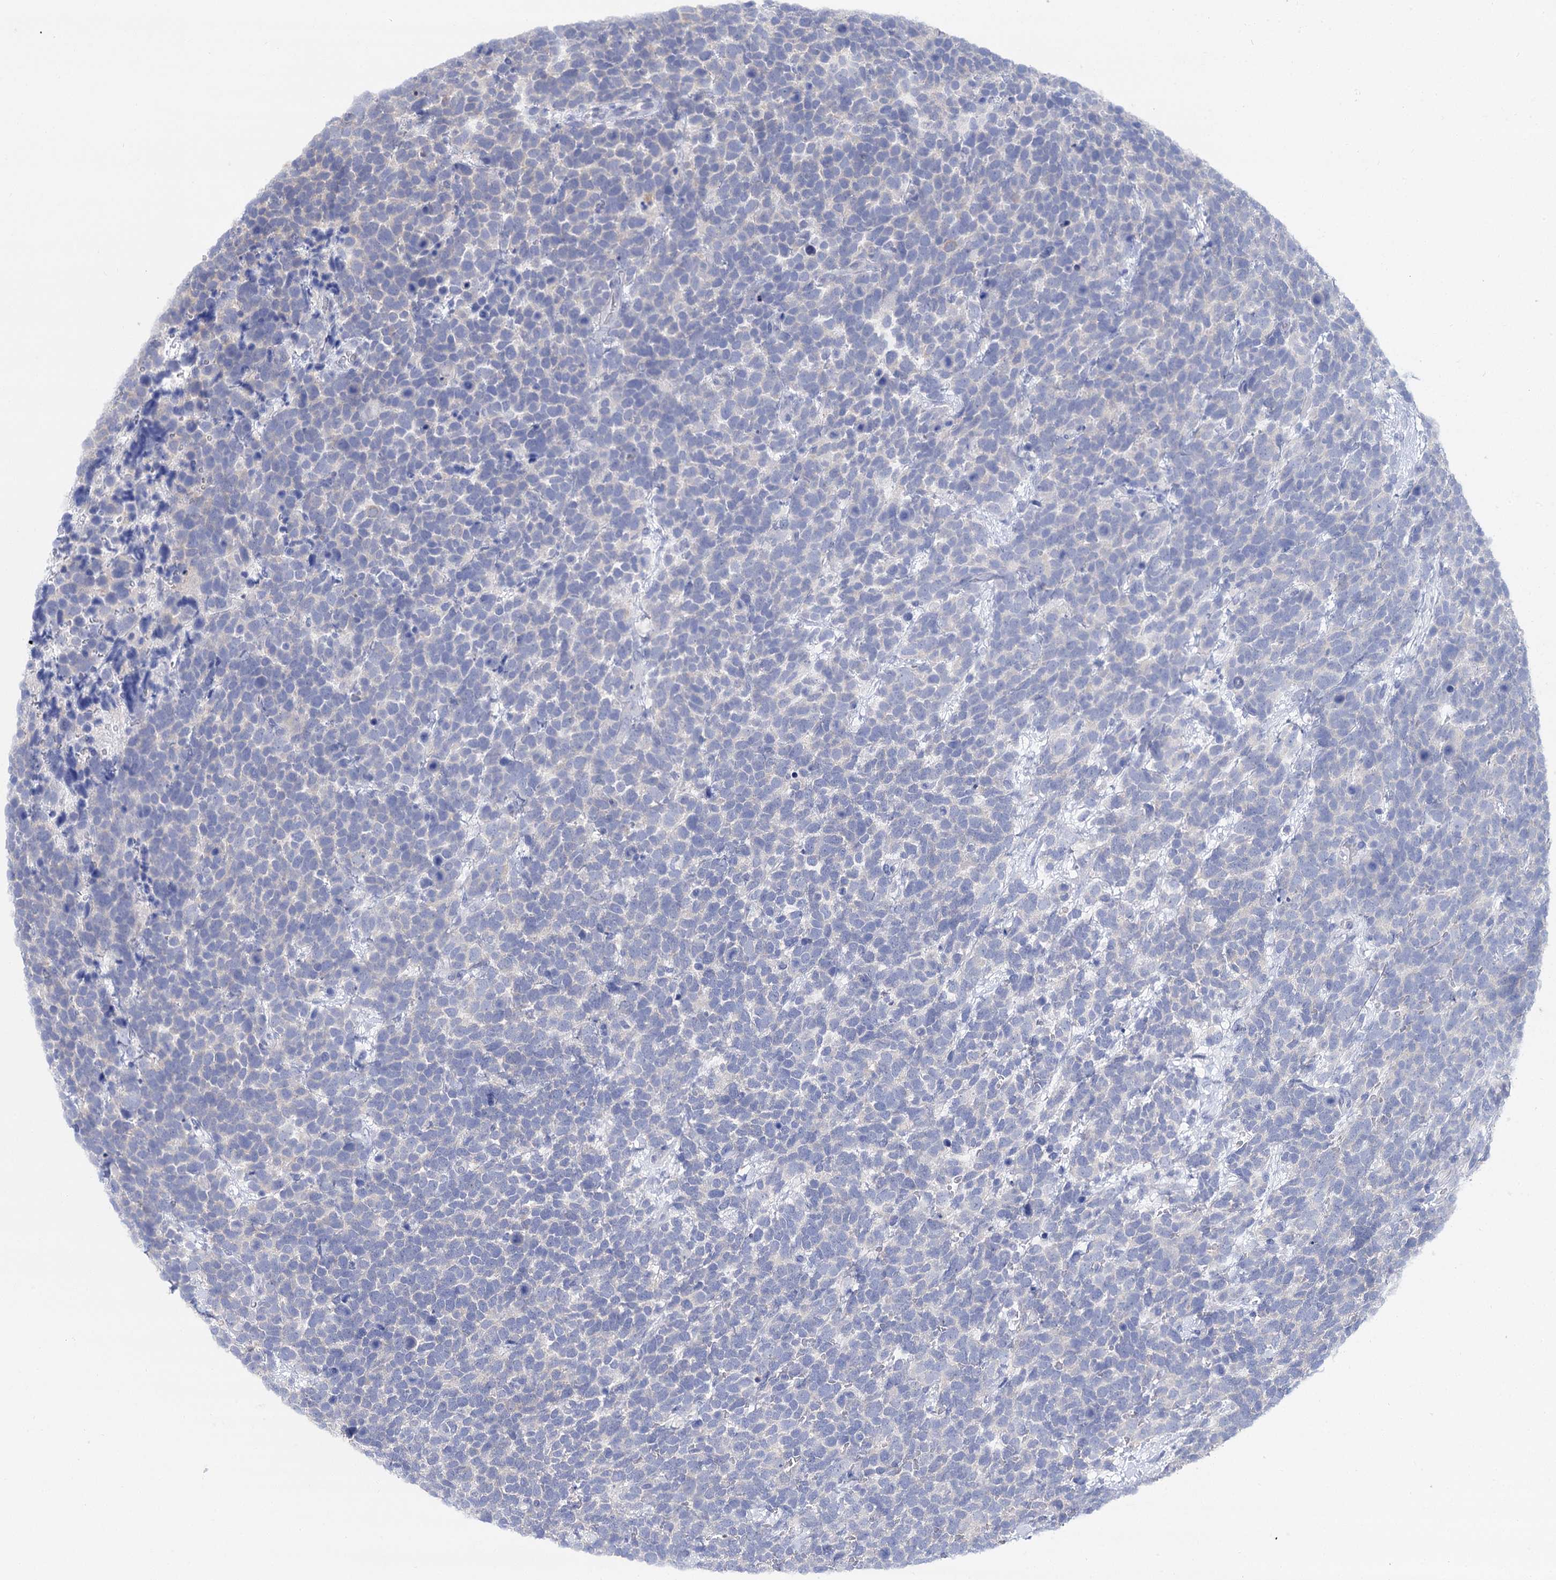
{"staining": {"intensity": "moderate", "quantity": "<25%", "location": "cytoplasmic/membranous"}, "tissue": "urothelial cancer", "cell_type": "Tumor cells", "image_type": "cancer", "snomed": [{"axis": "morphology", "description": "Urothelial carcinoma, High grade"}, {"axis": "topography", "description": "Urinary bladder"}], "caption": "Immunohistochemistry micrograph of neoplastic tissue: human urothelial cancer stained using immunohistochemistry (IHC) reveals low levels of moderate protein expression localized specifically in the cytoplasmic/membranous of tumor cells, appearing as a cytoplasmic/membranous brown color.", "gene": "FBXW8", "patient": {"sex": "female", "age": 82}}